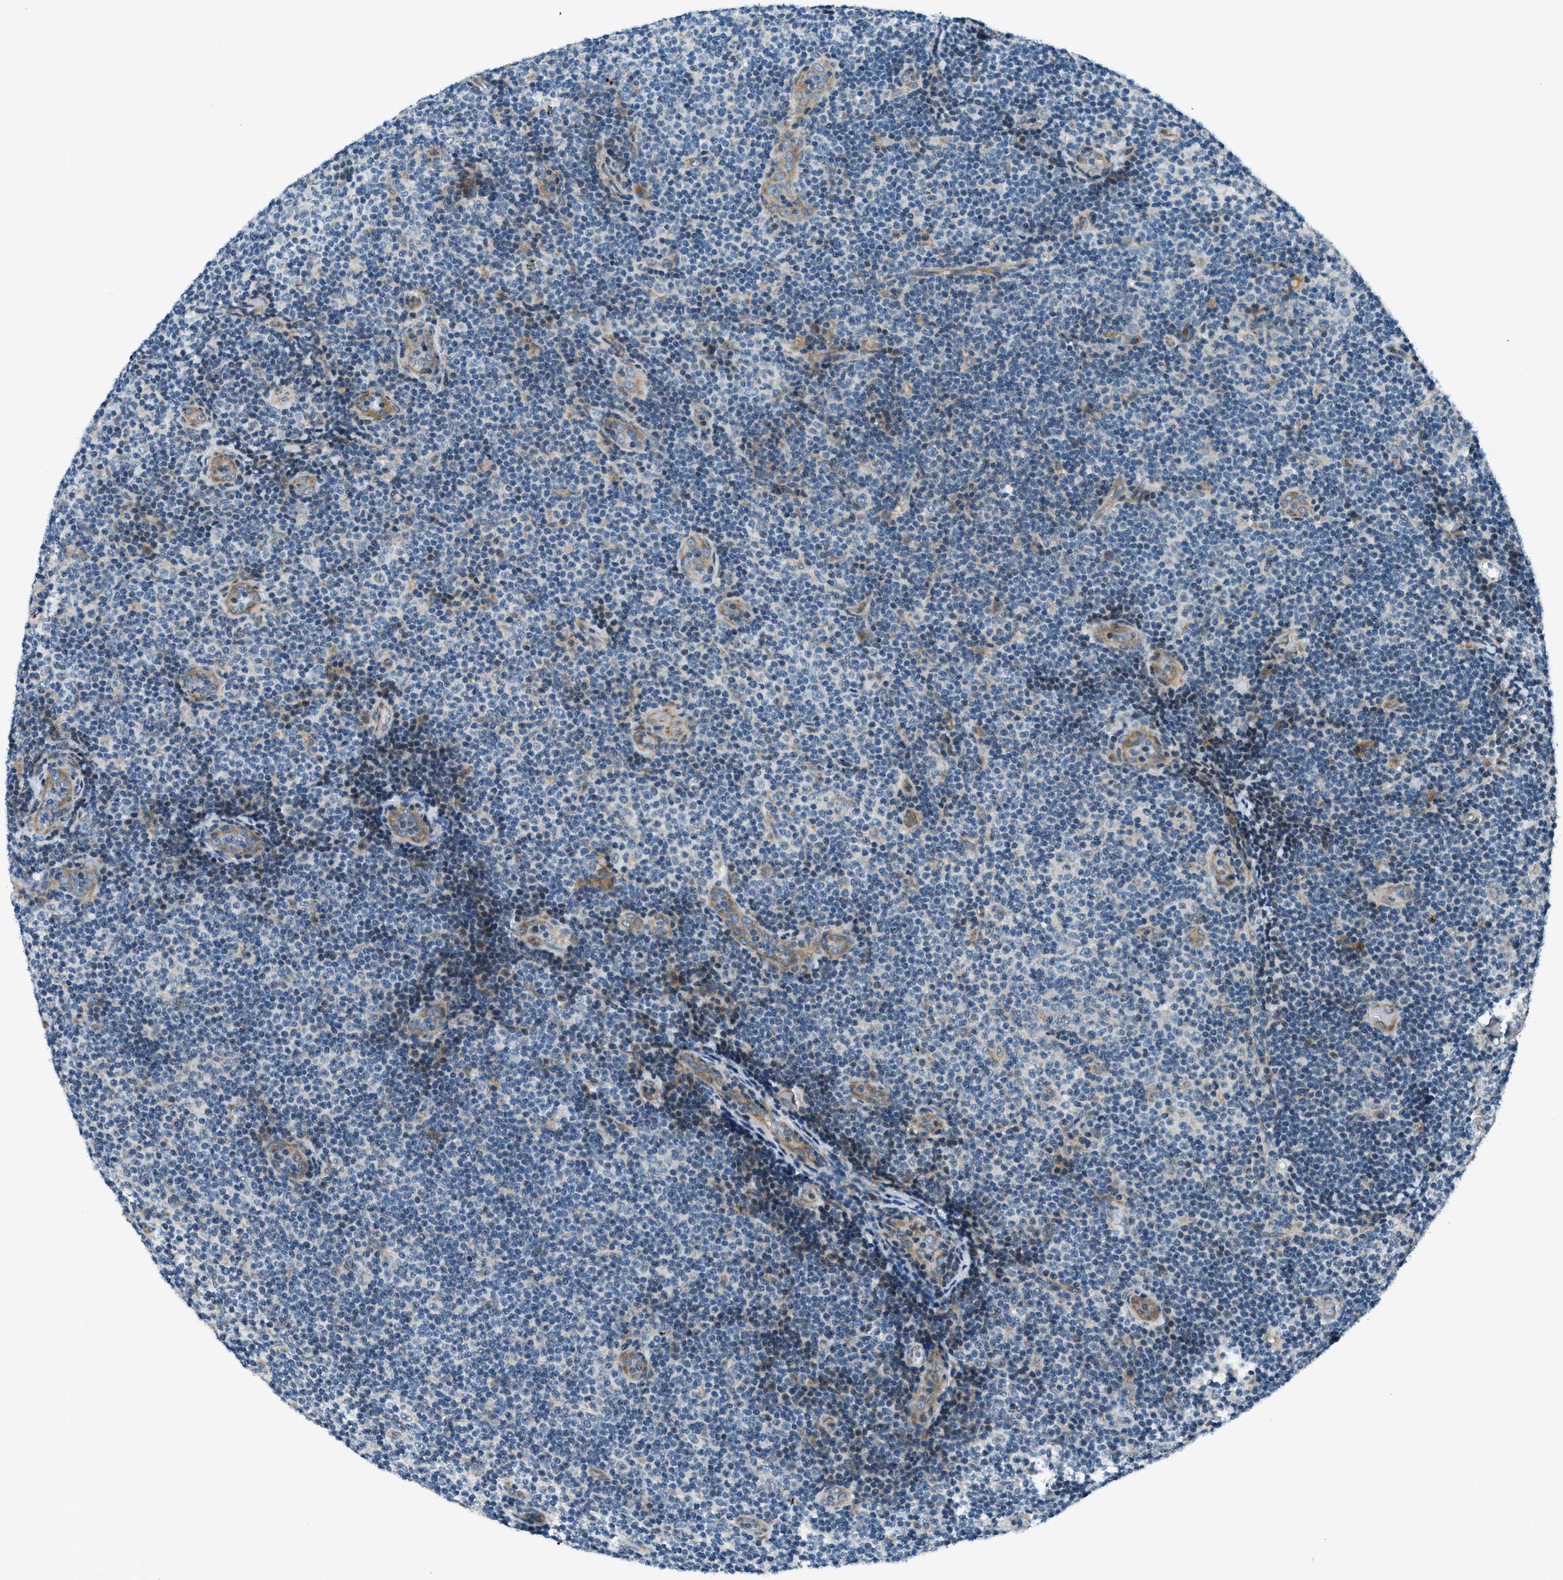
{"staining": {"intensity": "negative", "quantity": "none", "location": "none"}, "tissue": "lymphoma", "cell_type": "Tumor cells", "image_type": "cancer", "snomed": [{"axis": "morphology", "description": "Malignant lymphoma, non-Hodgkin's type, Low grade"}, {"axis": "topography", "description": "Lymph node"}], "caption": "Tumor cells show no significant protein expression in low-grade malignant lymphoma, non-Hodgkin's type. (DAB IHC, high magnification).", "gene": "GINM1", "patient": {"sex": "male", "age": 83}}